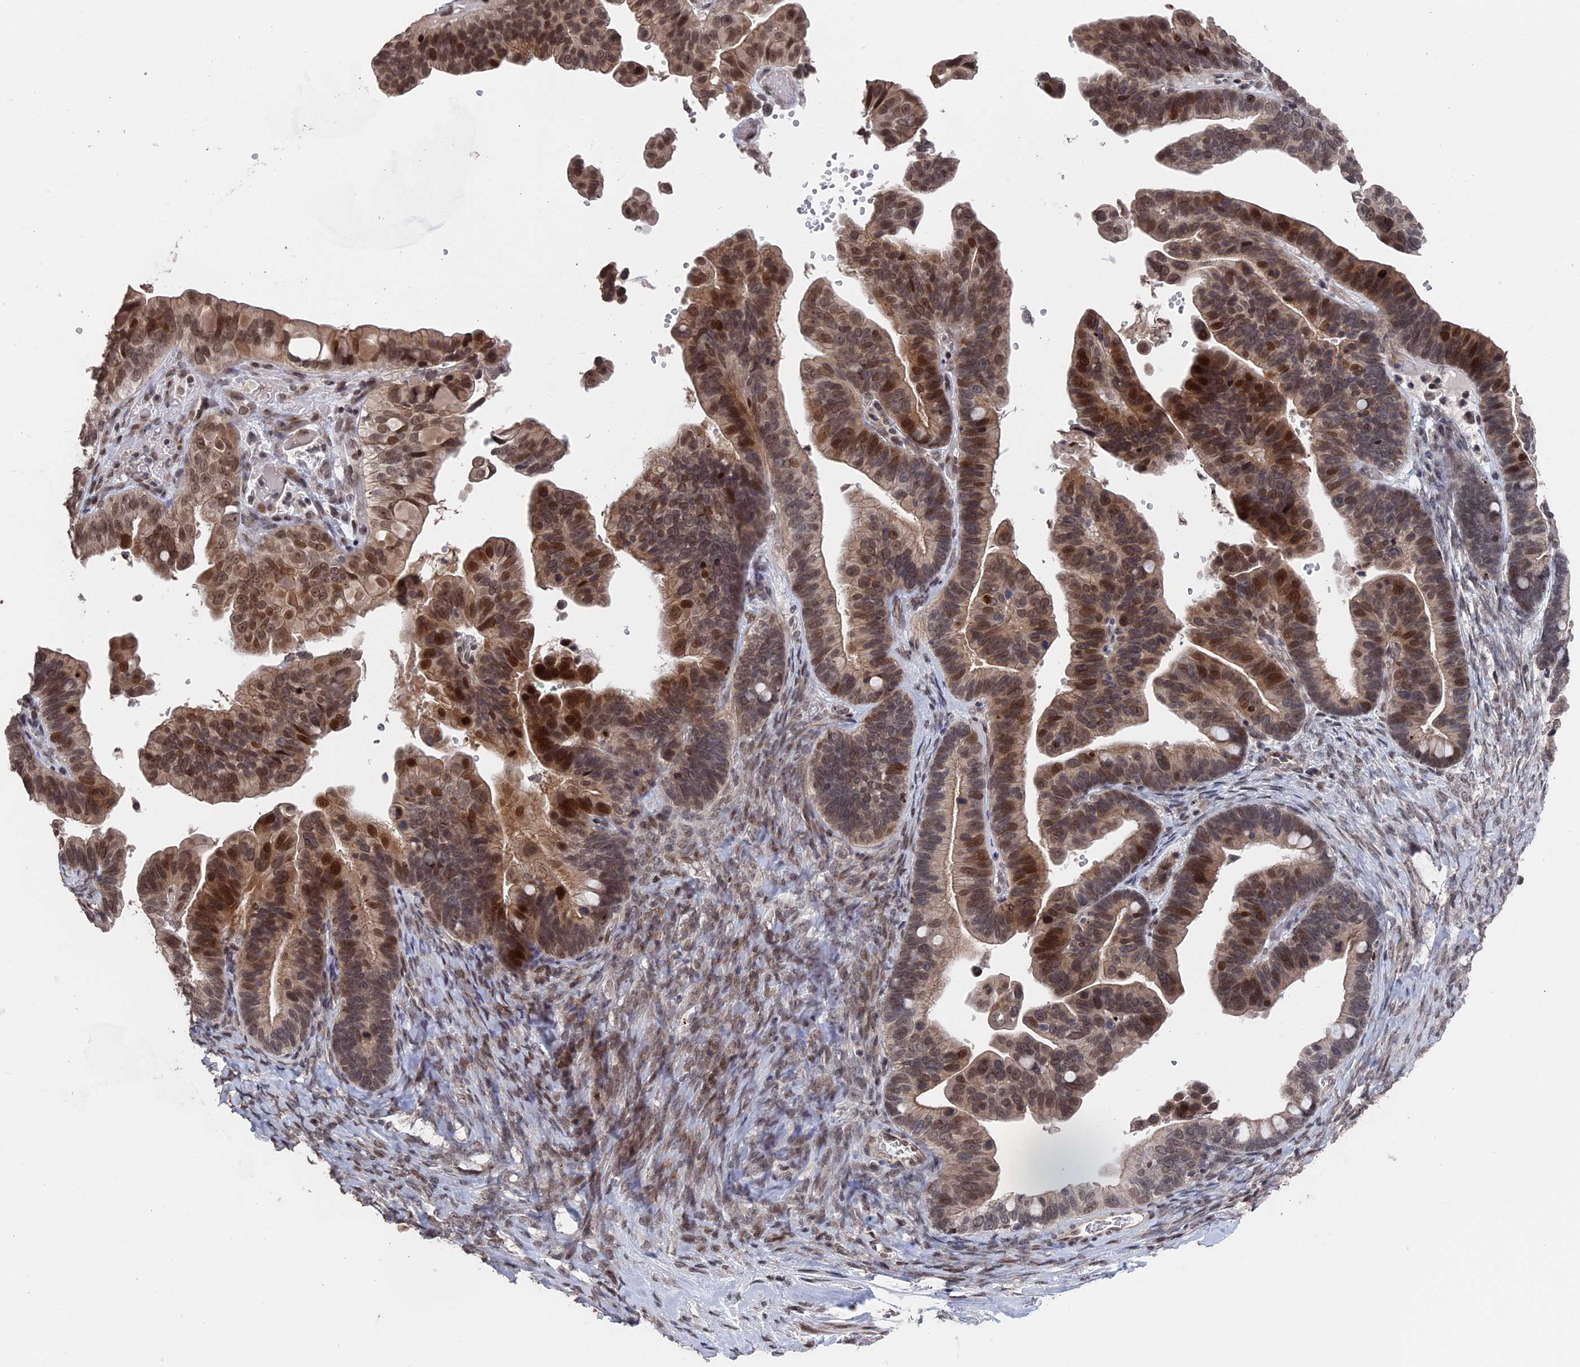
{"staining": {"intensity": "strong", "quantity": "25%-75%", "location": "nuclear"}, "tissue": "ovarian cancer", "cell_type": "Tumor cells", "image_type": "cancer", "snomed": [{"axis": "morphology", "description": "Cystadenocarcinoma, serous, NOS"}, {"axis": "topography", "description": "Ovary"}], "caption": "This histopathology image demonstrates immunohistochemistry (IHC) staining of human ovarian serous cystadenocarcinoma, with high strong nuclear staining in about 25%-75% of tumor cells.", "gene": "NR2C2AP", "patient": {"sex": "female", "age": 56}}